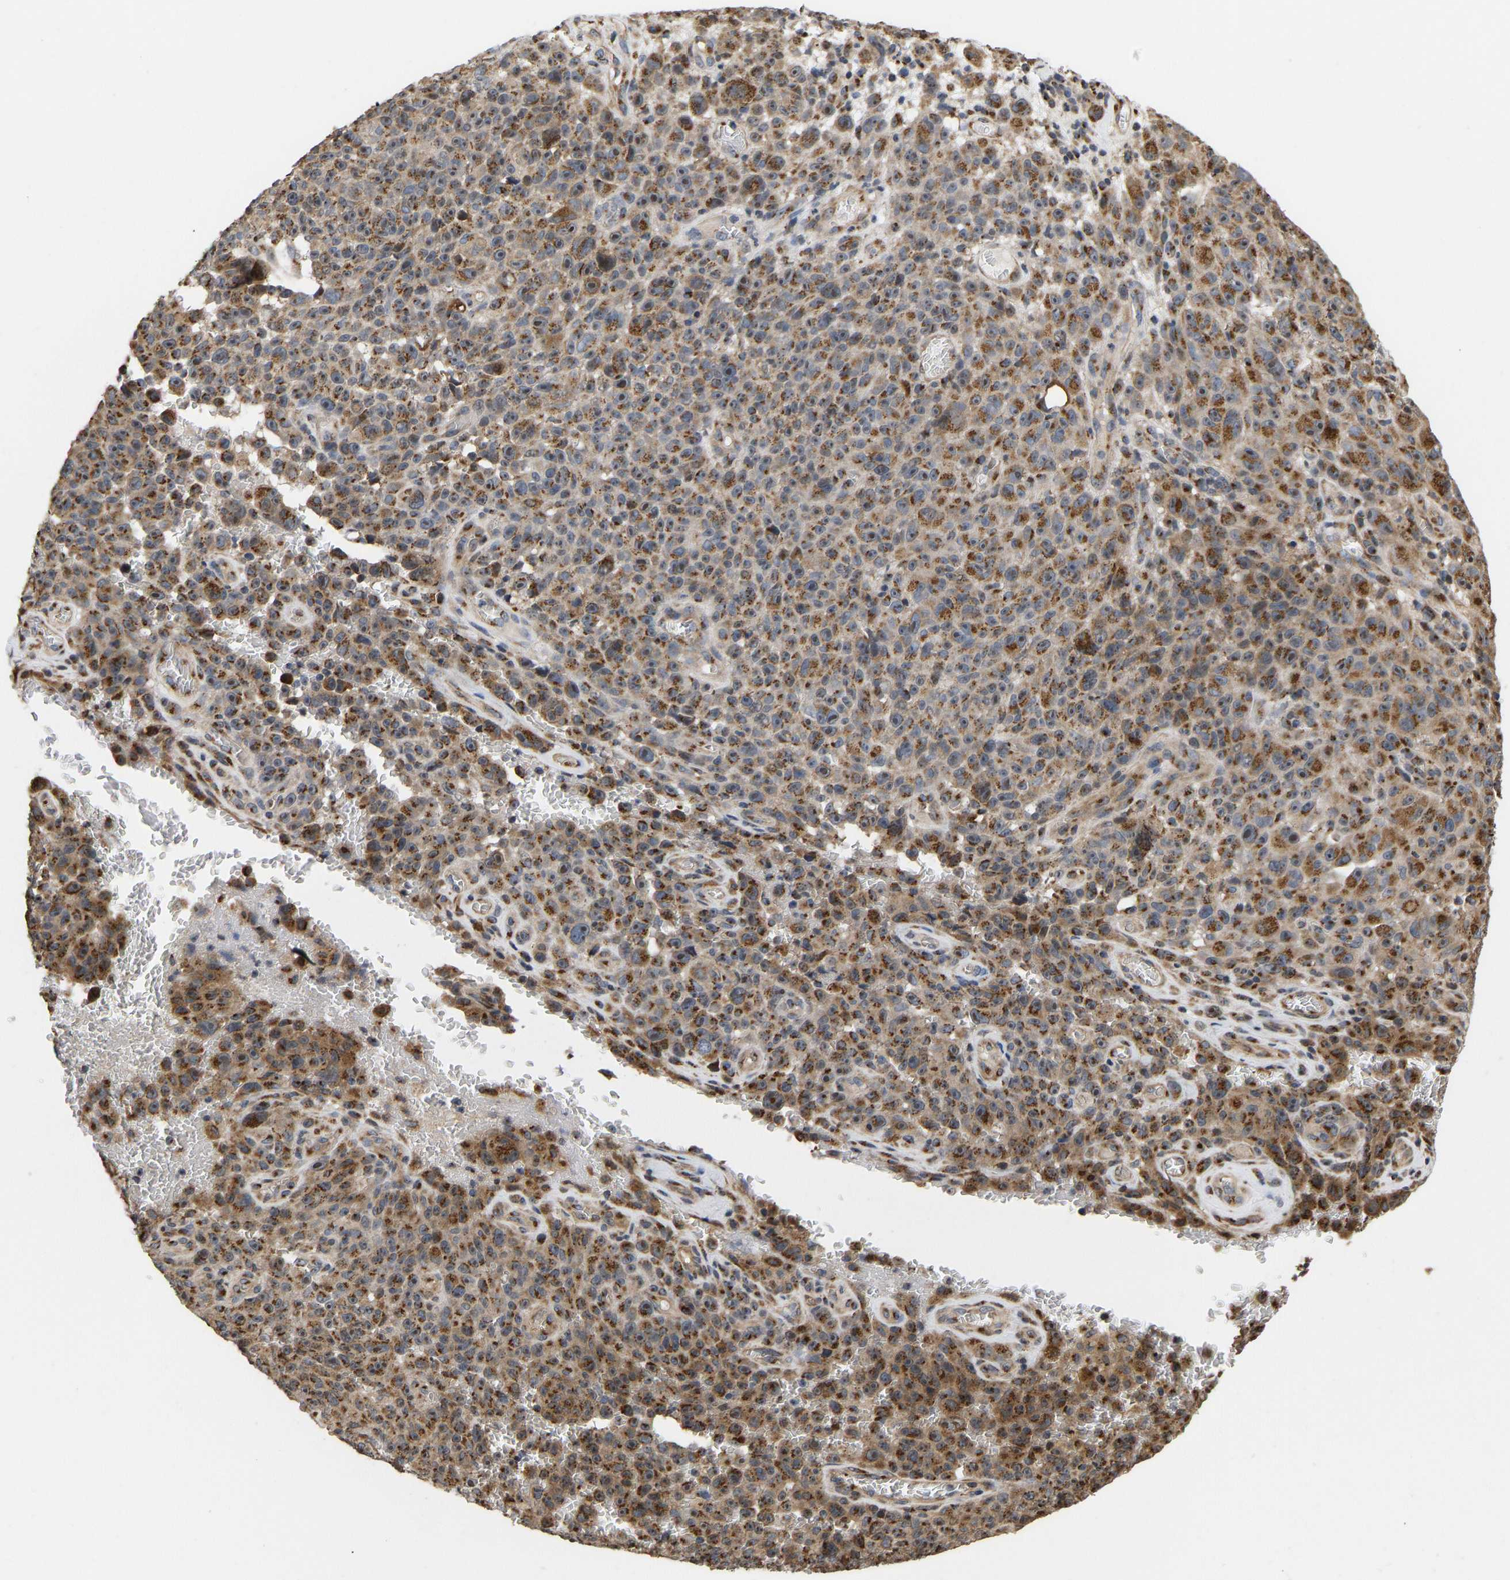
{"staining": {"intensity": "moderate", "quantity": ">75%", "location": "cytoplasmic/membranous,nuclear"}, "tissue": "melanoma", "cell_type": "Tumor cells", "image_type": "cancer", "snomed": [{"axis": "morphology", "description": "Malignant melanoma, NOS"}, {"axis": "topography", "description": "Skin"}], "caption": "Malignant melanoma was stained to show a protein in brown. There is medium levels of moderate cytoplasmic/membranous and nuclear expression in approximately >75% of tumor cells. Nuclei are stained in blue.", "gene": "YIPF4", "patient": {"sex": "female", "age": 82}}